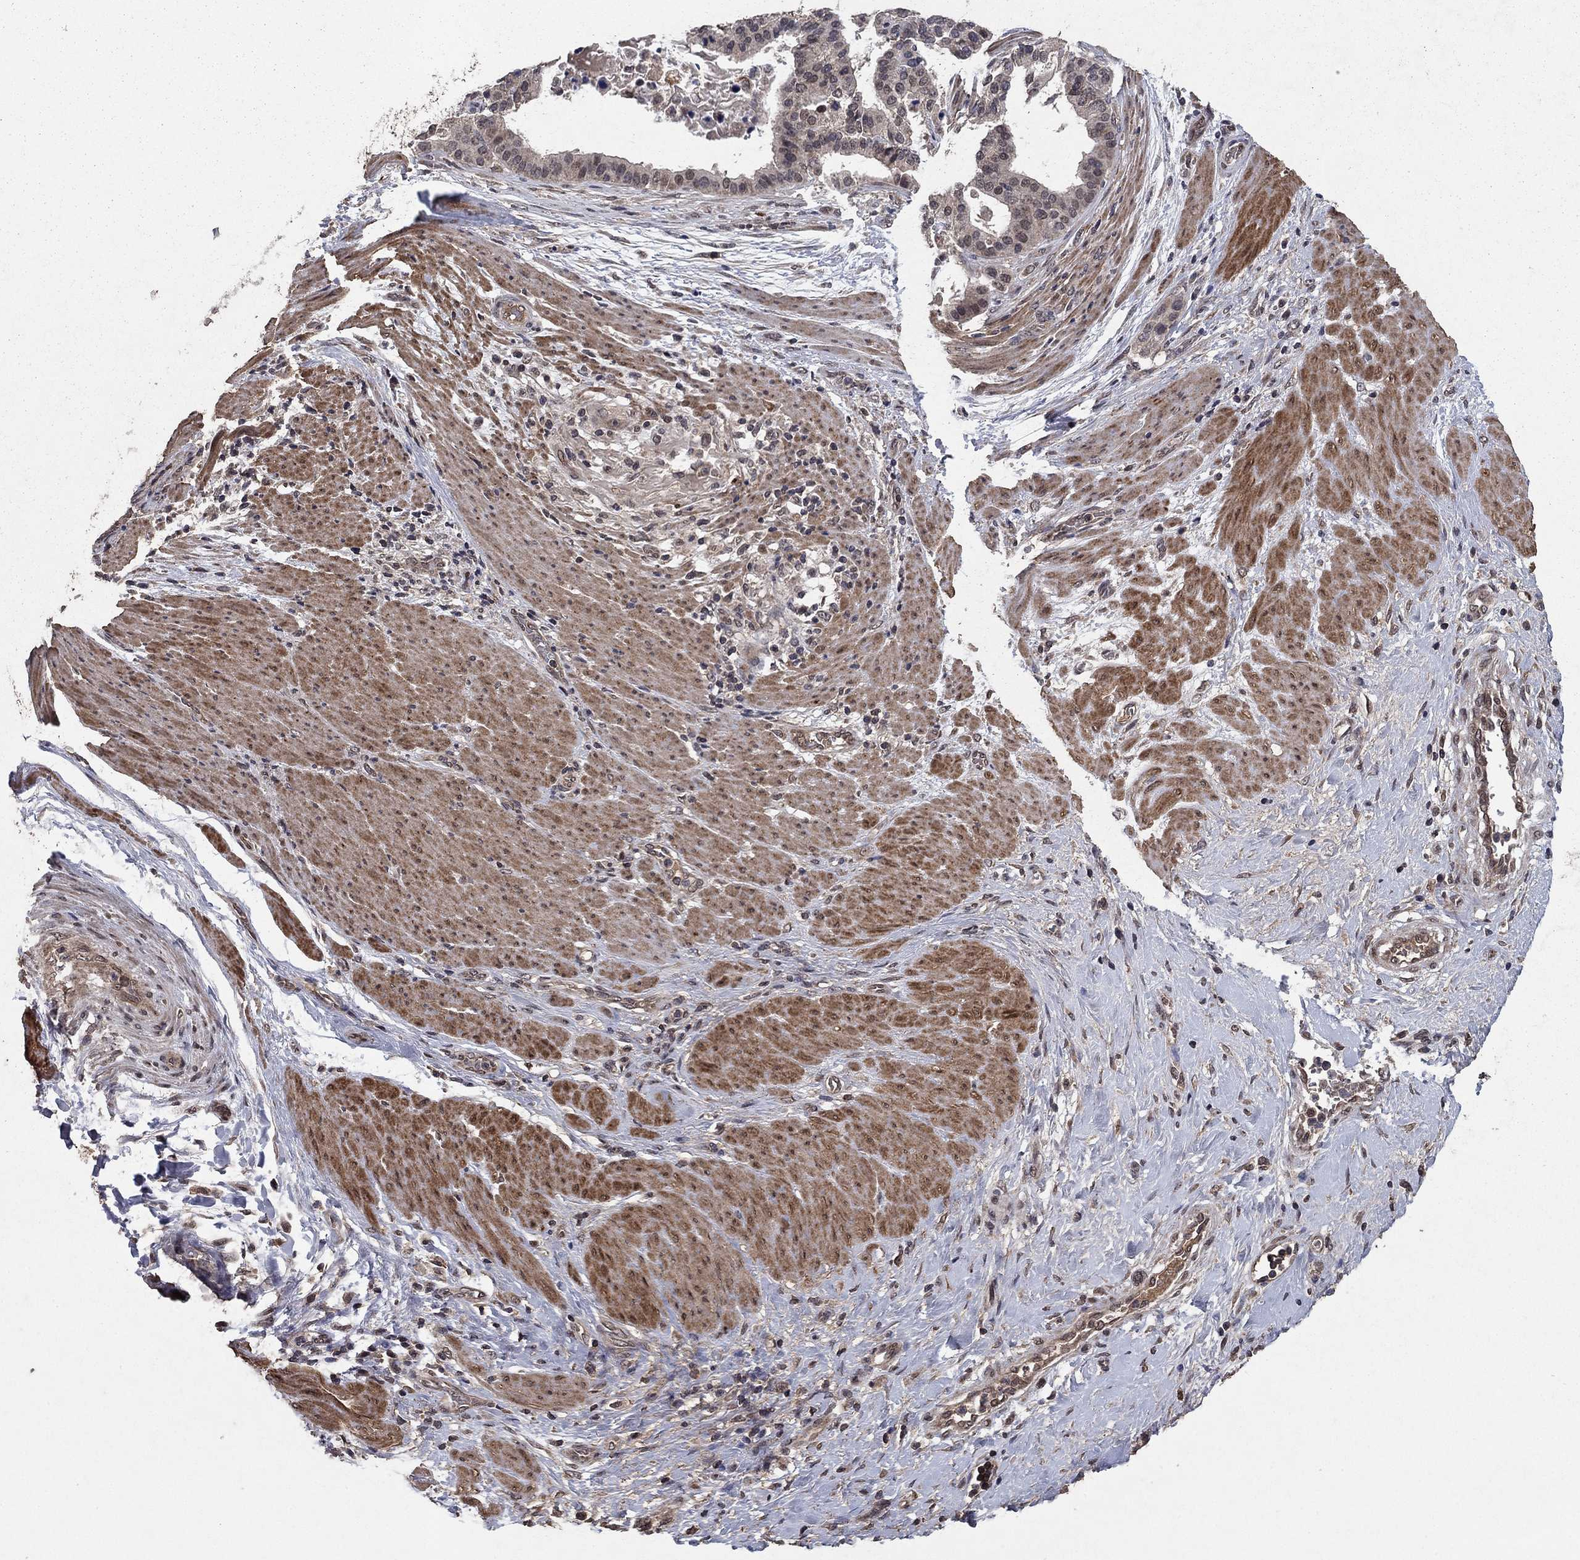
{"staining": {"intensity": "negative", "quantity": "none", "location": "none"}, "tissue": "stomach cancer", "cell_type": "Tumor cells", "image_type": "cancer", "snomed": [{"axis": "morphology", "description": "Adenocarcinoma, NOS"}, {"axis": "topography", "description": "Stomach"}], "caption": "There is no significant positivity in tumor cells of stomach adenocarcinoma. (Stains: DAB immunohistochemistry (IHC) with hematoxylin counter stain, Microscopy: brightfield microscopy at high magnification).", "gene": "DHRS1", "patient": {"sex": "male", "age": 48}}